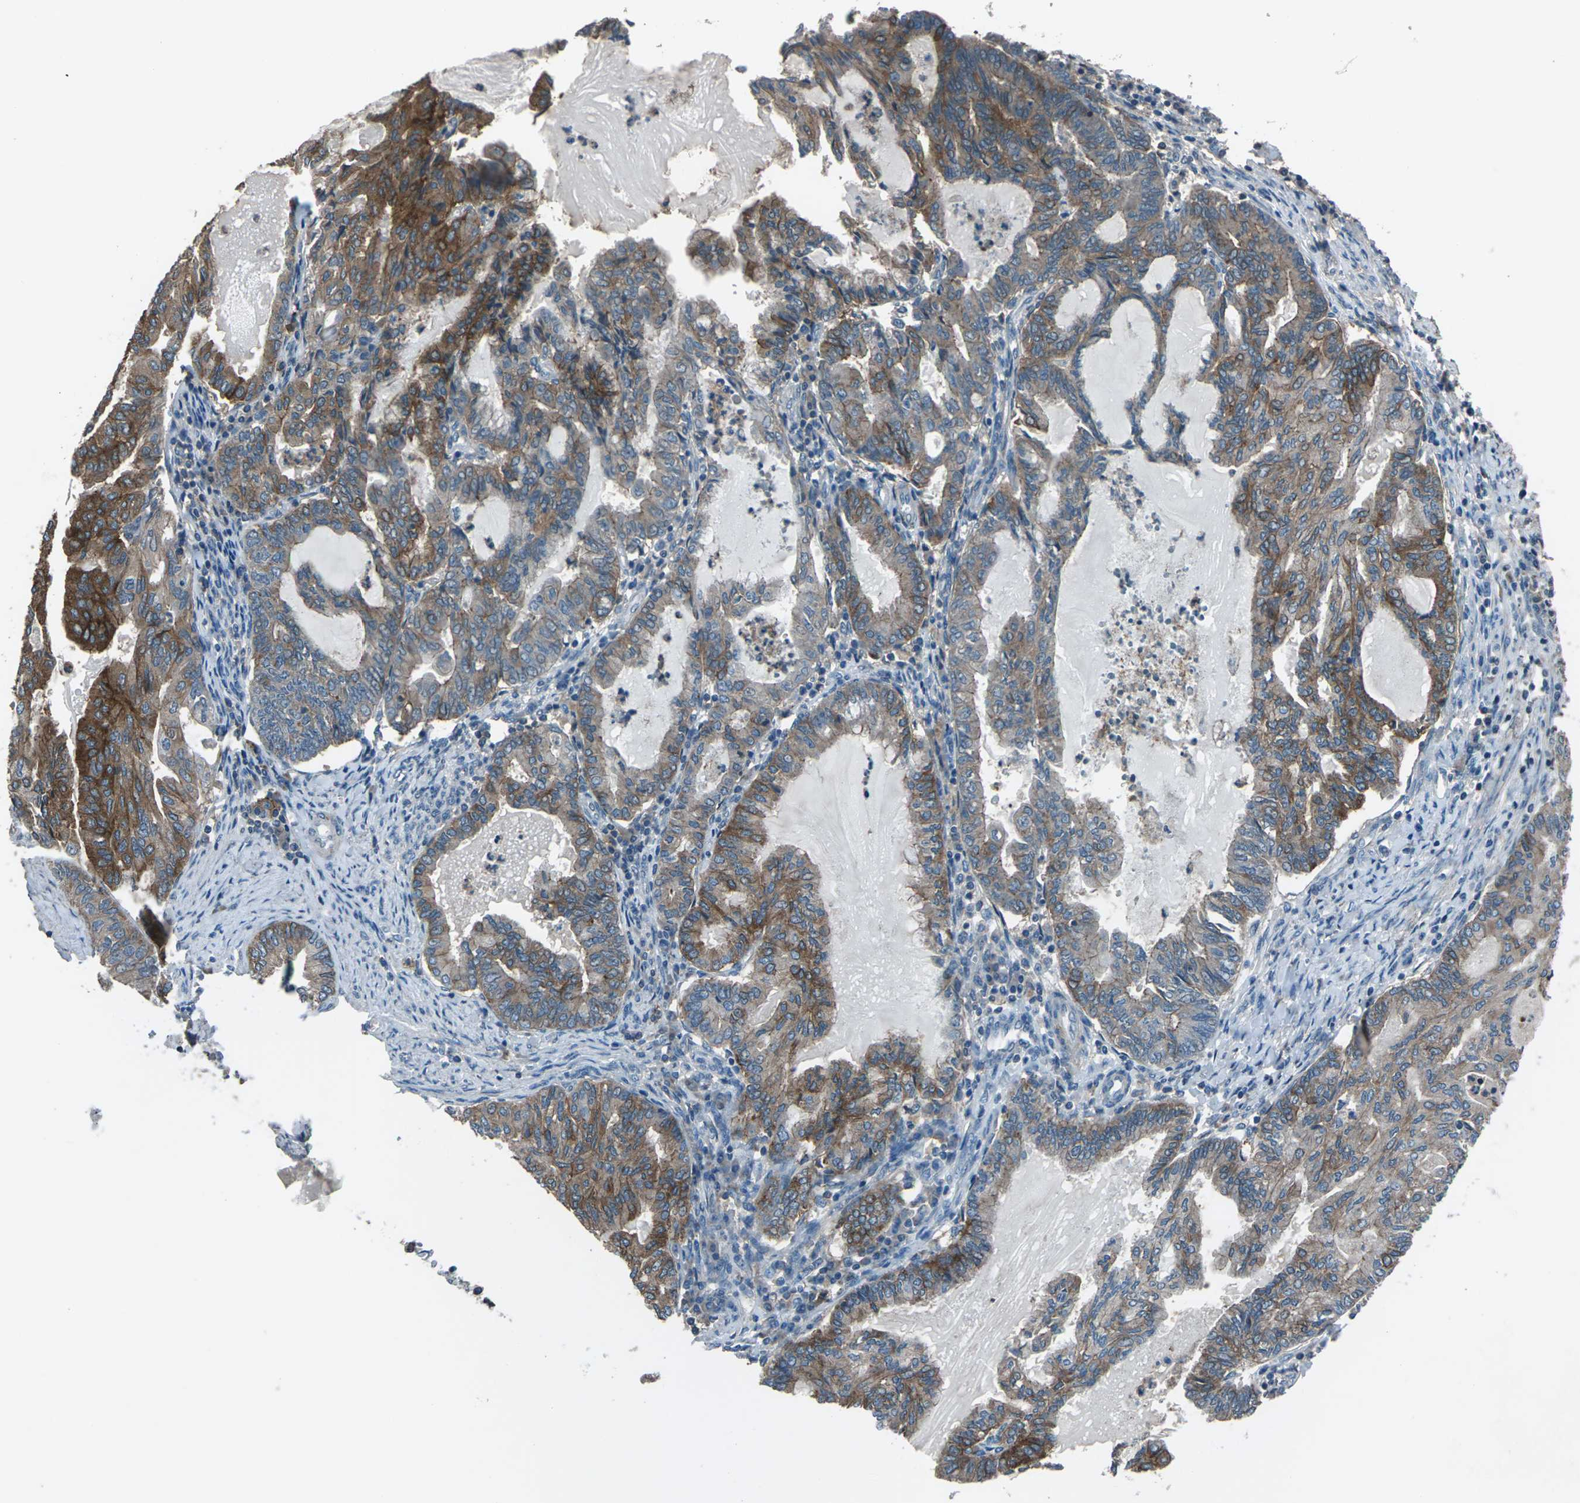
{"staining": {"intensity": "strong", "quantity": "25%-75%", "location": "cytoplasmic/membranous"}, "tissue": "endometrial cancer", "cell_type": "Tumor cells", "image_type": "cancer", "snomed": [{"axis": "morphology", "description": "Adenocarcinoma, NOS"}, {"axis": "topography", "description": "Endometrium"}], "caption": "Adenocarcinoma (endometrial) stained for a protein shows strong cytoplasmic/membranous positivity in tumor cells.", "gene": "CMTM4", "patient": {"sex": "female", "age": 86}}